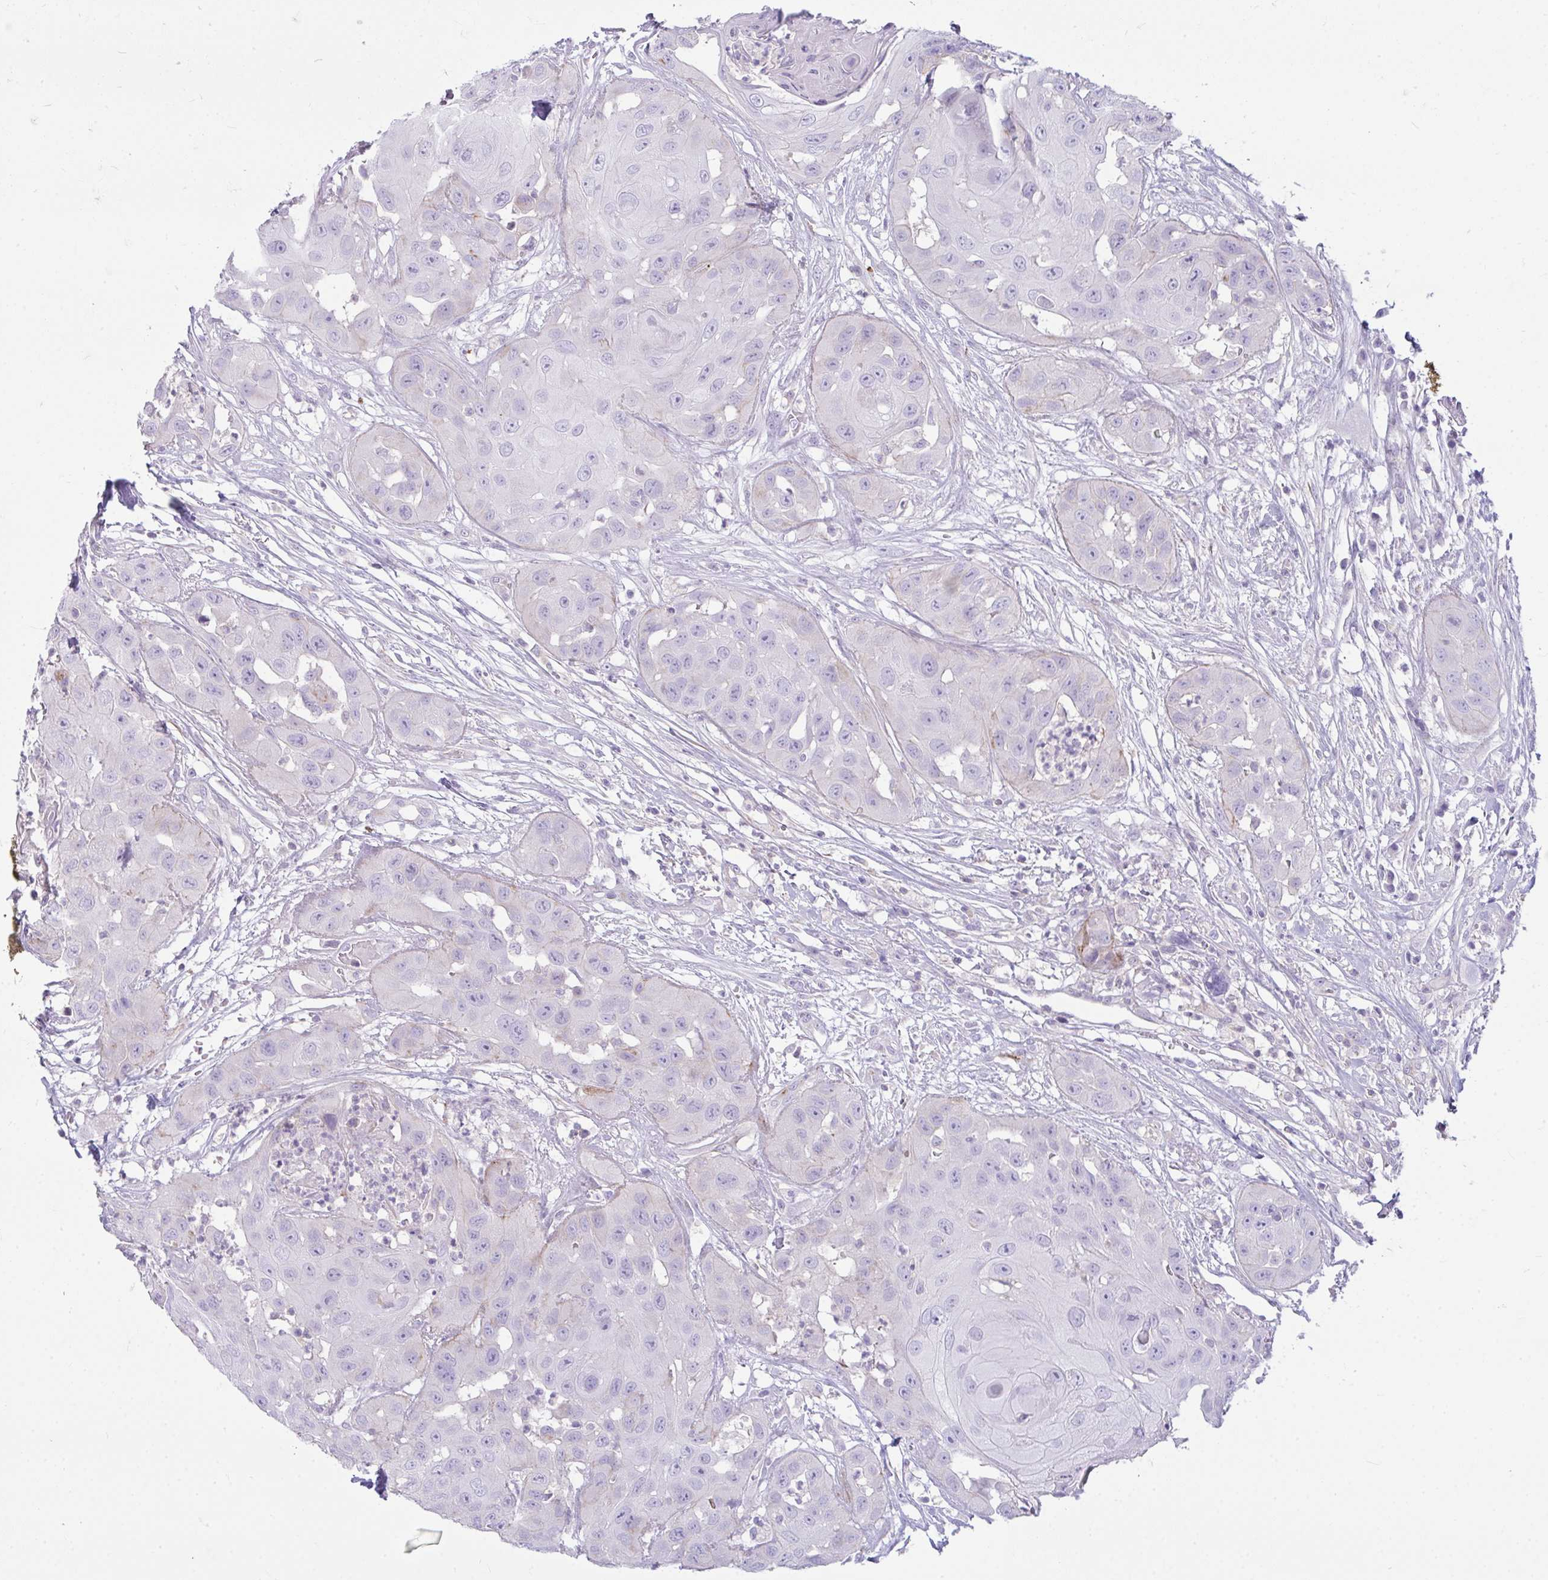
{"staining": {"intensity": "negative", "quantity": "none", "location": "none"}, "tissue": "head and neck cancer", "cell_type": "Tumor cells", "image_type": "cancer", "snomed": [{"axis": "morphology", "description": "Squamous cell carcinoma, NOS"}, {"axis": "topography", "description": "Head-Neck"}], "caption": "IHC micrograph of neoplastic tissue: human head and neck squamous cell carcinoma stained with DAB (3,3'-diaminobenzidine) demonstrates no significant protein staining in tumor cells.", "gene": "CDRT15", "patient": {"sex": "male", "age": 83}}